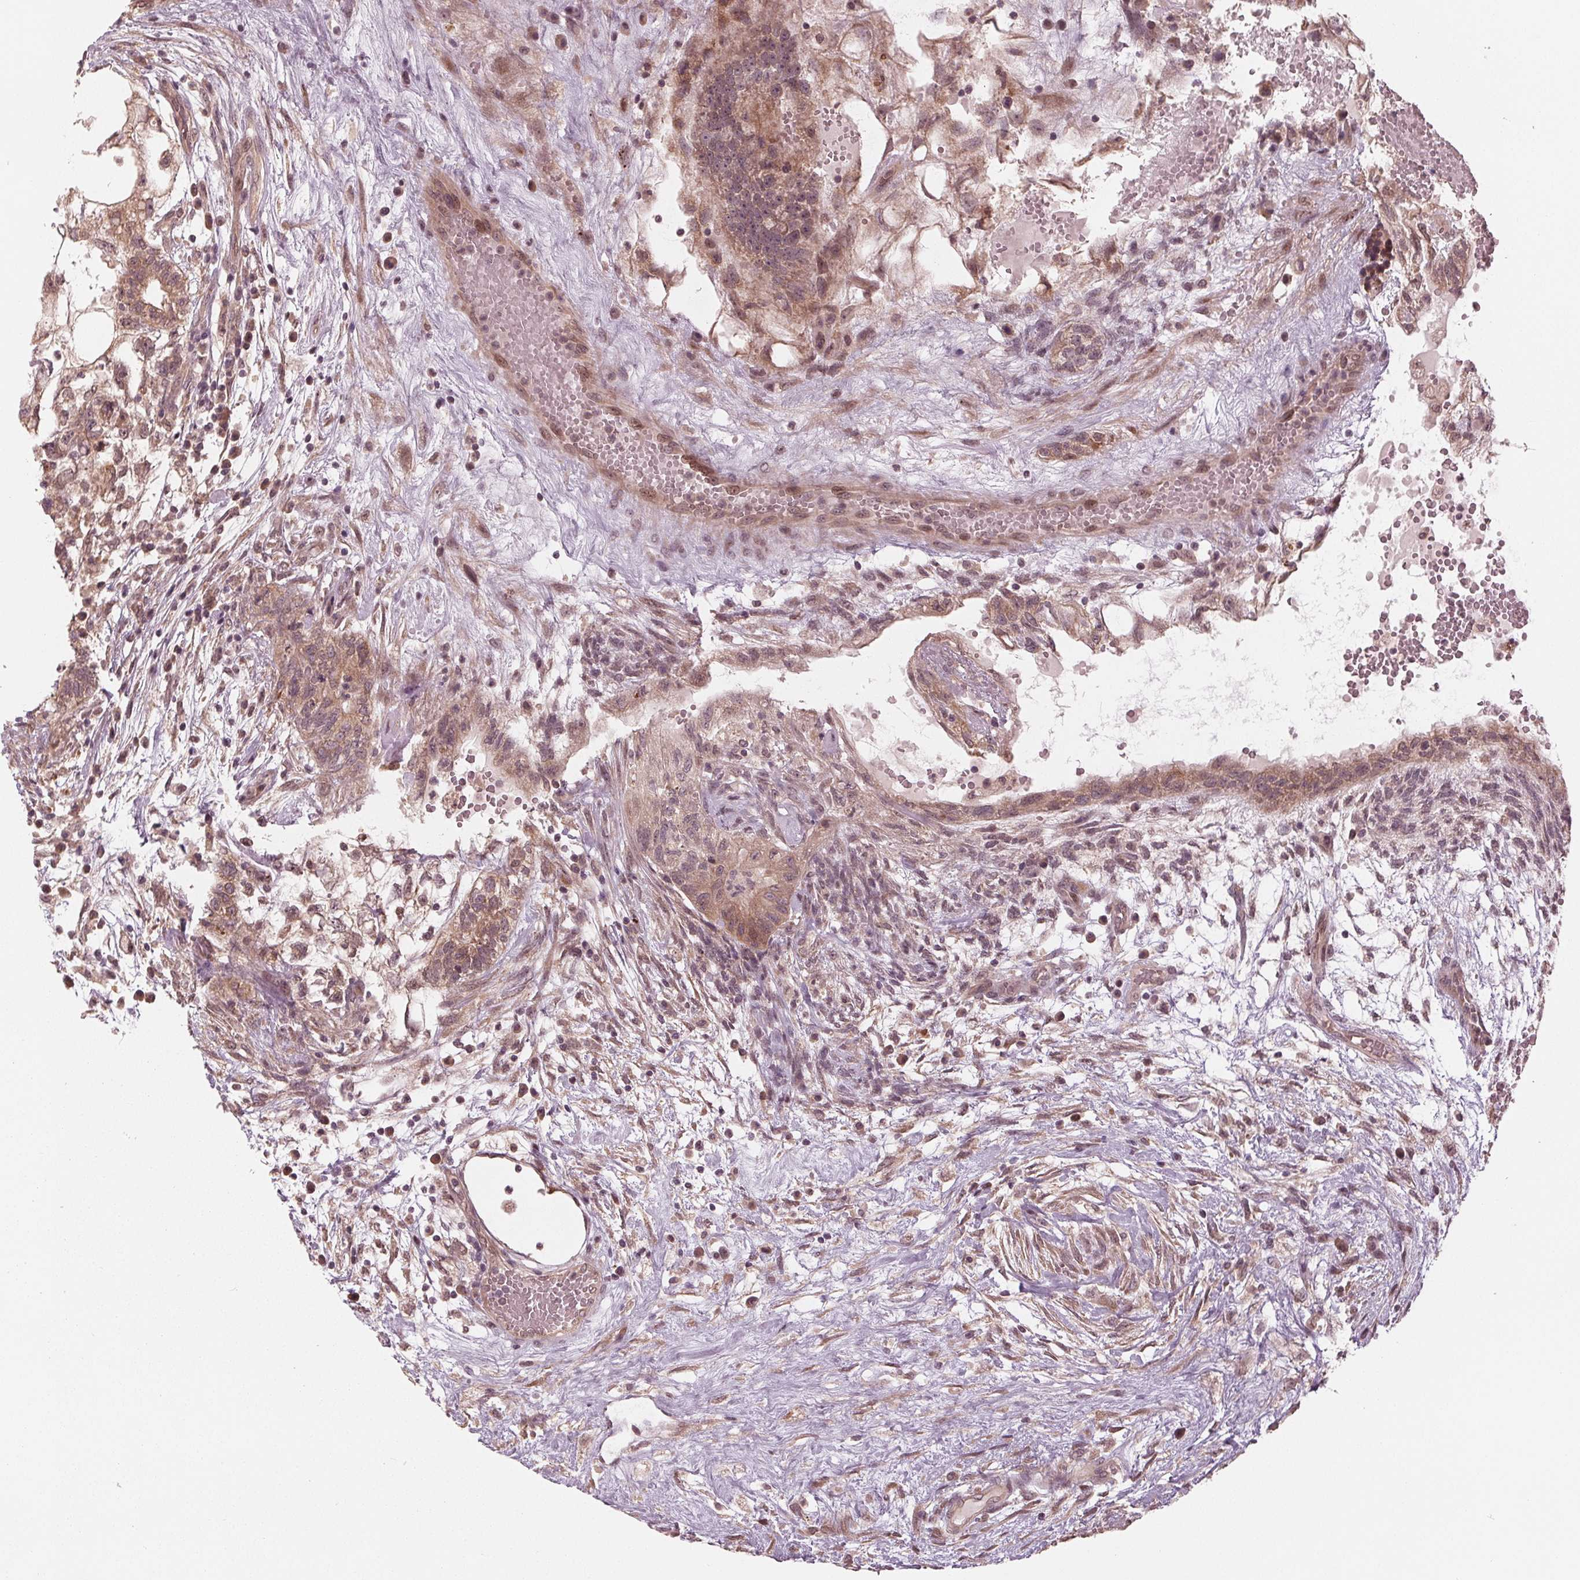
{"staining": {"intensity": "weak", "quantity": ">75%", "location": "cytoplasmic/membranous,nuclear"}, "tissue": "testis cancer", "cell_type": "Tumor cells", "image_type": "cancer", "snomed": [{"axis": "morphology", "description": "Normal tissue, NOS"}, {"axis": "morphology", "description": "Carcinoma, Embryonal, NOS"}, {"axis": "topography", "description": "Testis"}], "caption": "Immunohistochemical staining of human testis cancer exhibits weak cytoplasmic/membranous and nuclear protein staining in approximately >75% of tumor cells. Nuclei are stained in blue.", "gene": "ZNF471", "patient": {"sex": "male", "age": 32}}